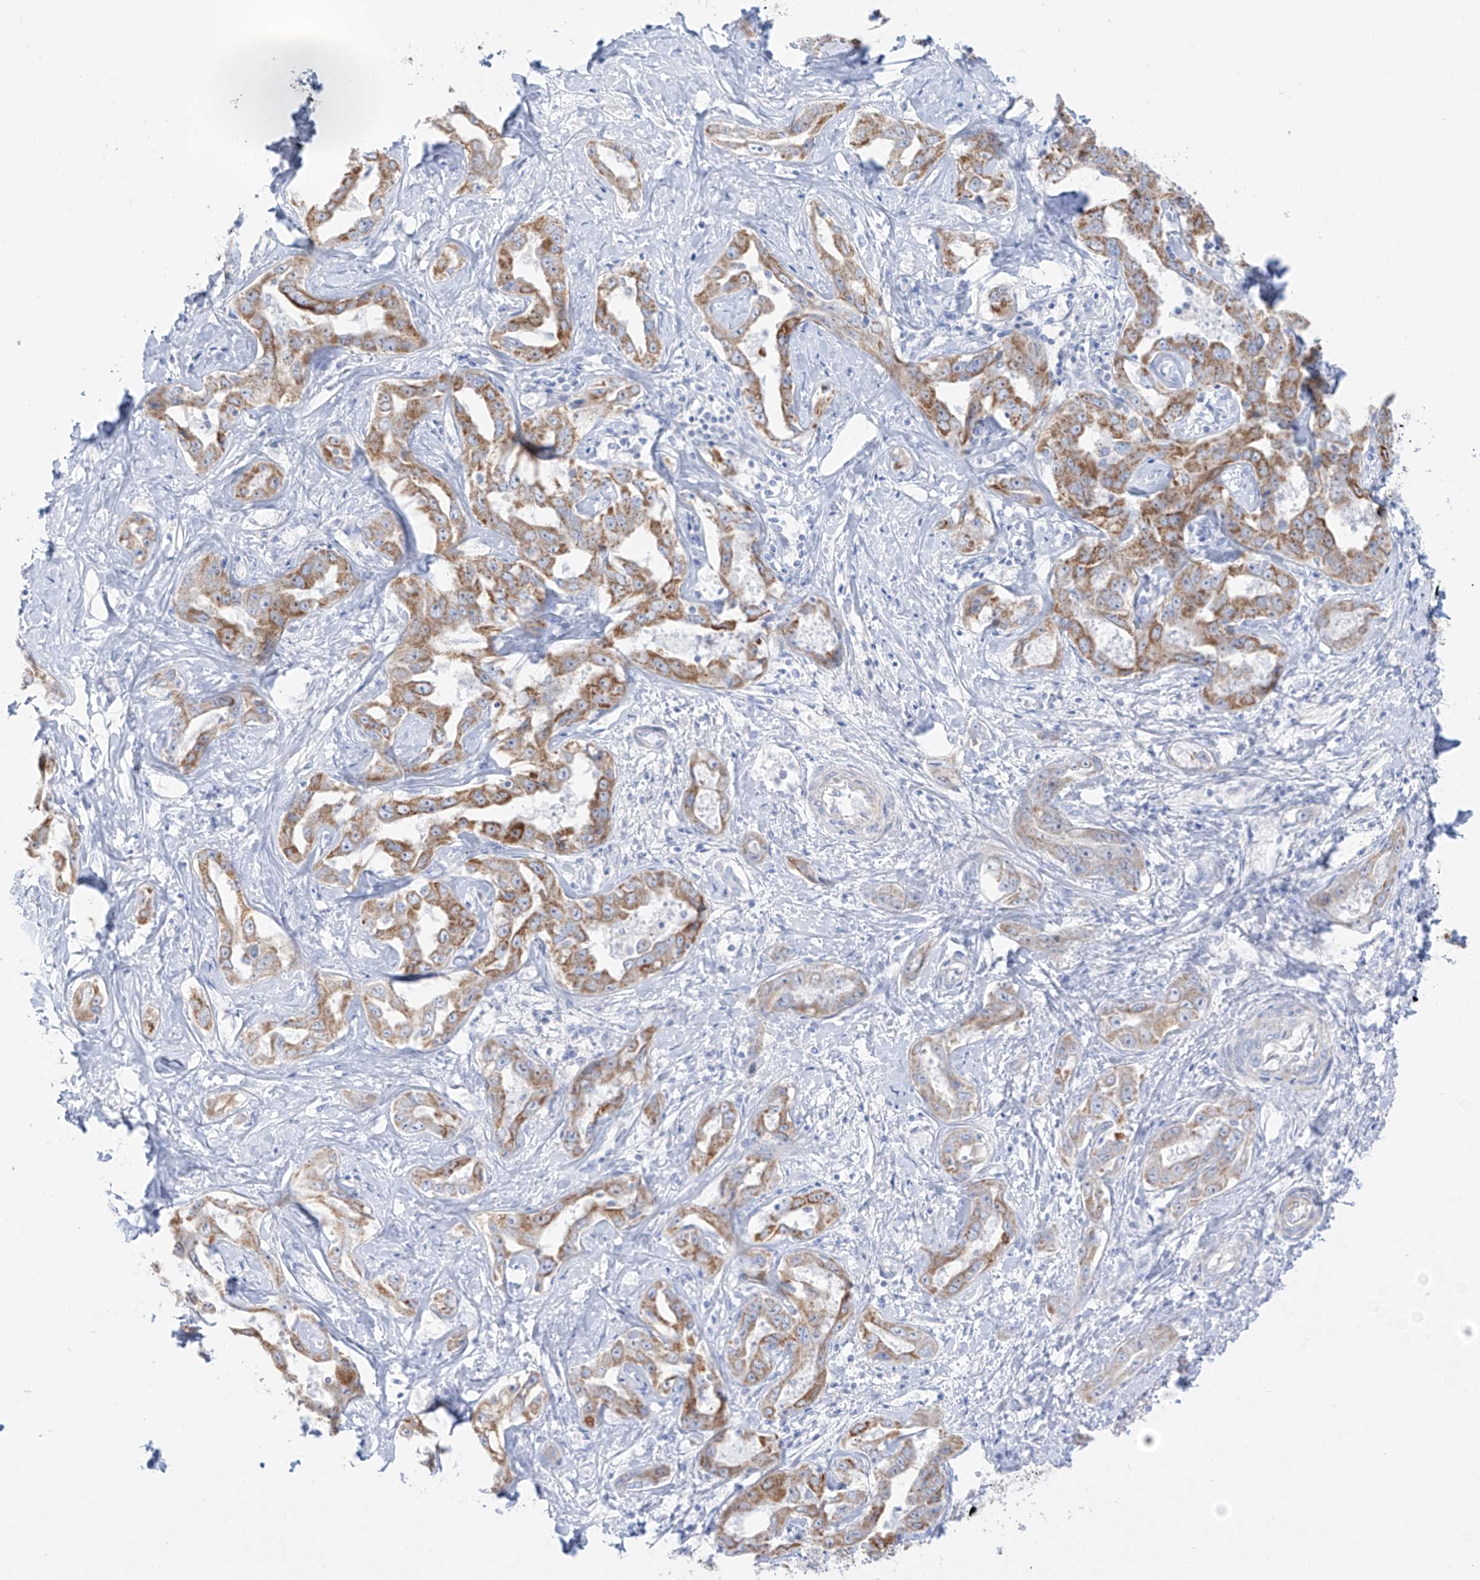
{"staining": {"intensity": "moderate", "quantity": "25%-75%", "location": "cytoplasmic/membranous"}, "tissue": "liver cancer", "cell_type": "Tumor cells", "image_type": "cancer", "snomed": [{"axis": "morphology", "description": "Cholangiocarcinoma"}, {"axis": "topography", "description": "Liver"}], "caption": "A histopathology image of cholangiocarcinoma (liver) stained for a protein reveals moderate cytoplasmic/membranous brown staining in tumor cells.", "gene": "SLC26A3", "patient": {"sex": "male", "age": 59}}